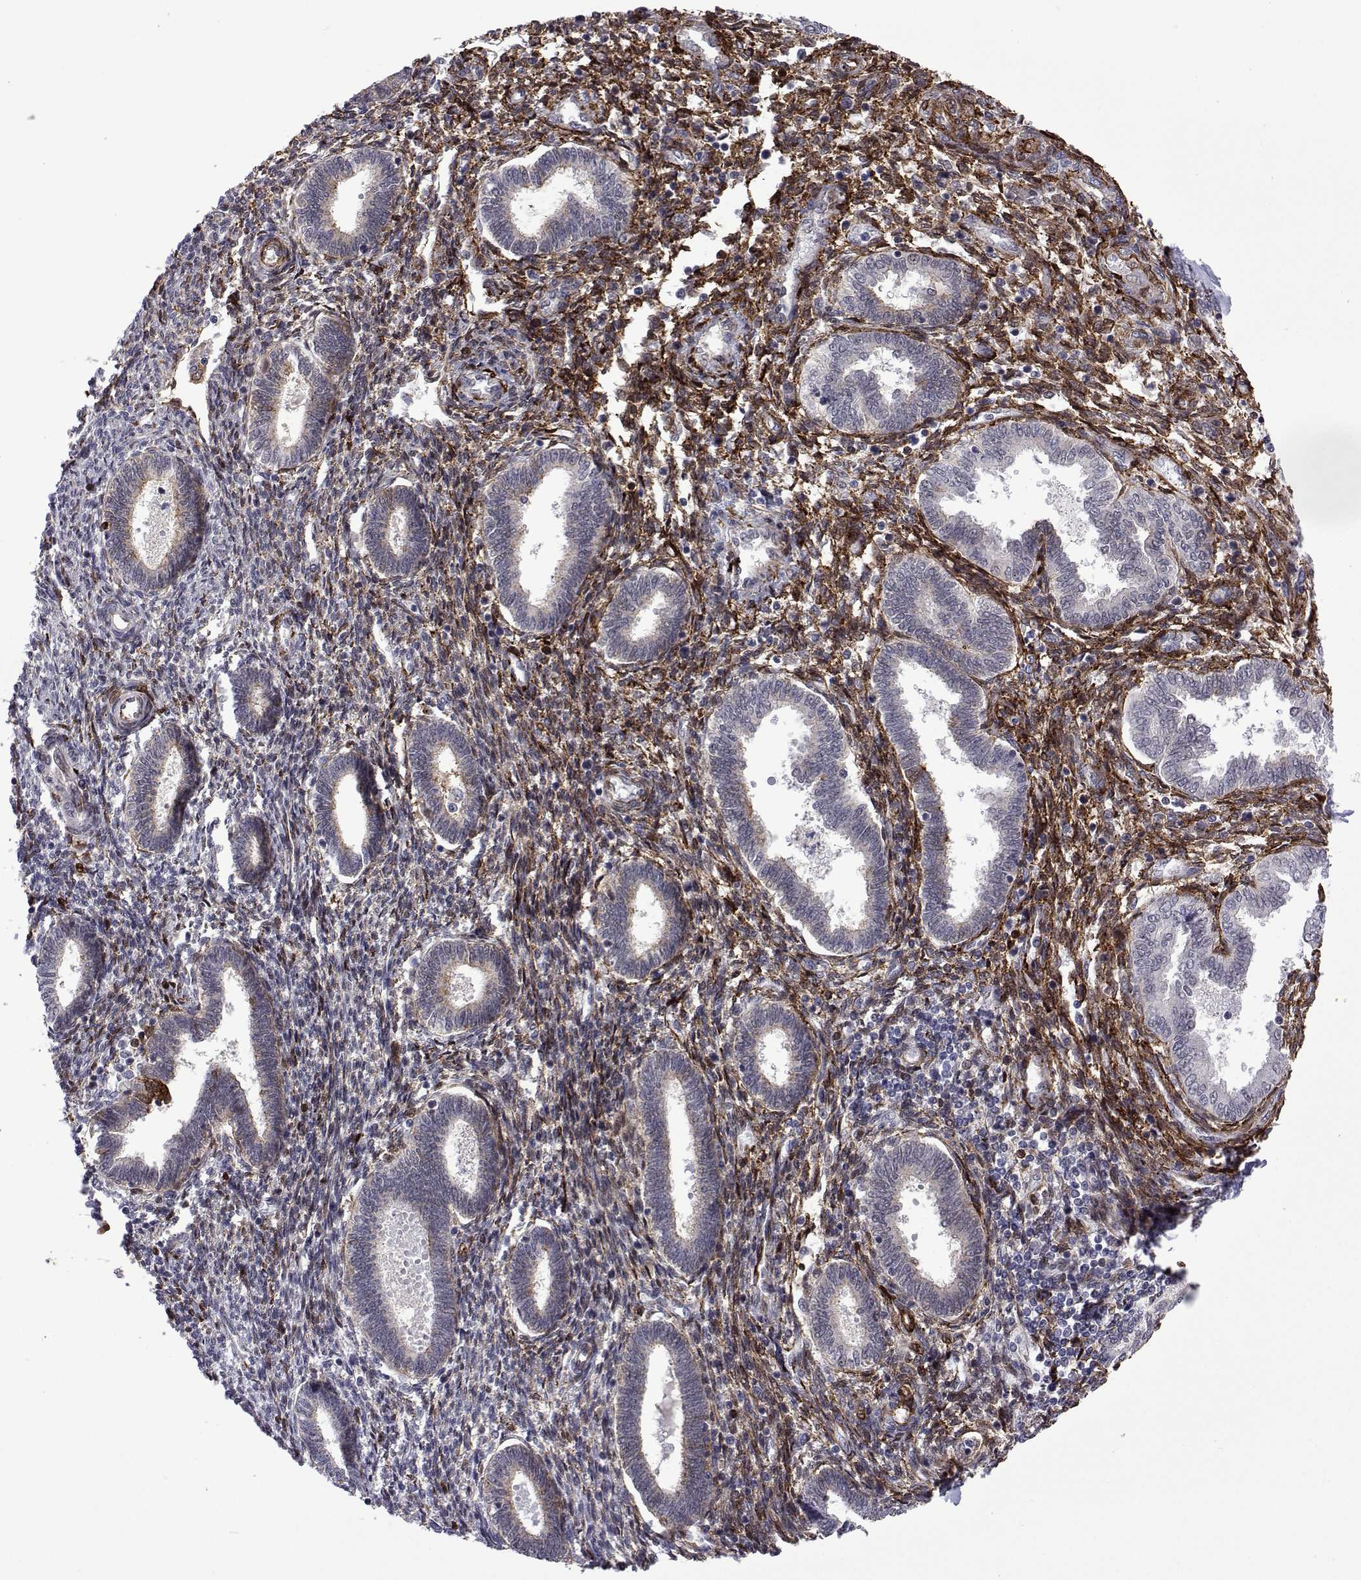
{"staining": {"intensity": "moderate", "quantity": "<25%", "location": "cytoplasmic/membranous"}, "tissue": "endometrium", "cell_type": "Cells in endometrial stroma", "image_type": "normal", "snomed": [{"axis": "morphology", "description": "Normal tissue, NOS"}, {"axis": "topography", "description": "Endometrium"}], "caption": "A brown stain highlights moderate cytoplasmic/membranous expression of a protein in cells in endometrial stroma of benign endometrium. (Stains: DAB in brown, nuclei in blue, Microscopy: brightfield microscopy at high magnification).", "gene": "EFCAB3", "patient": {"sex": "female", "age": 42}}